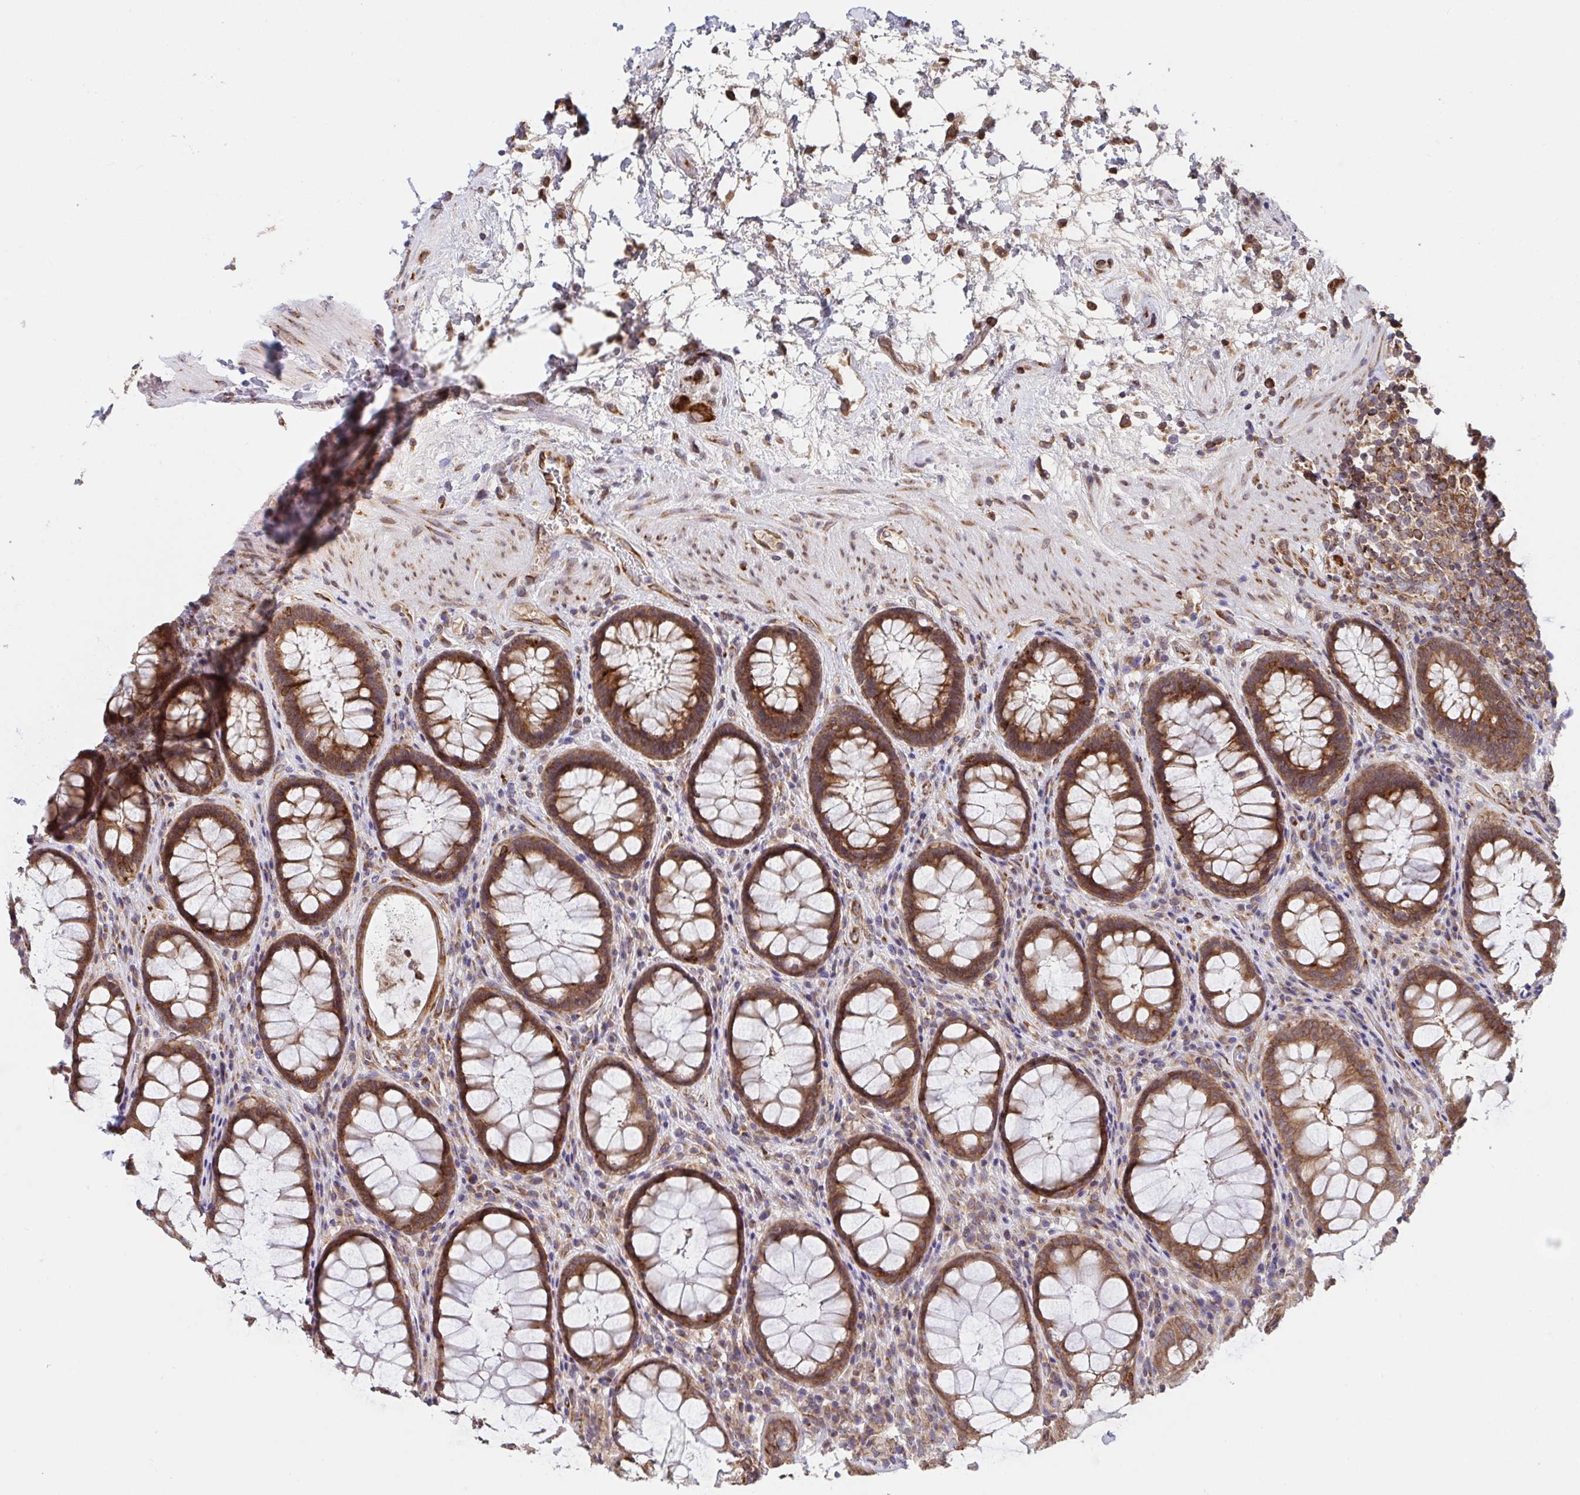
{"staining": {"intensity": "strong", "quantity": ">75%", "location": "cytoplasmic/membranous"}, "tissue": "rectum", "cell_type": "Glandular cells", "image_type": "normal", "snomed": [{"axis": "morphology", "description": "Normal tissue, NOS"}, {"axis": "topography", "description": "Rectum"}], "caption": "Protein staining of normal rectum exhibits strong cytoplasmic/membranous positivity in about >75% of glandular cells. The staining was performed using DAB (3,3'-diaminobenzidine) to visualize the protein expression in brown, while the nuclei were stained in blue with hematoxylin (Magnification: 20x).", "gene": "ATP5MJ", "patient": {"sex": "male", "age": 72}}